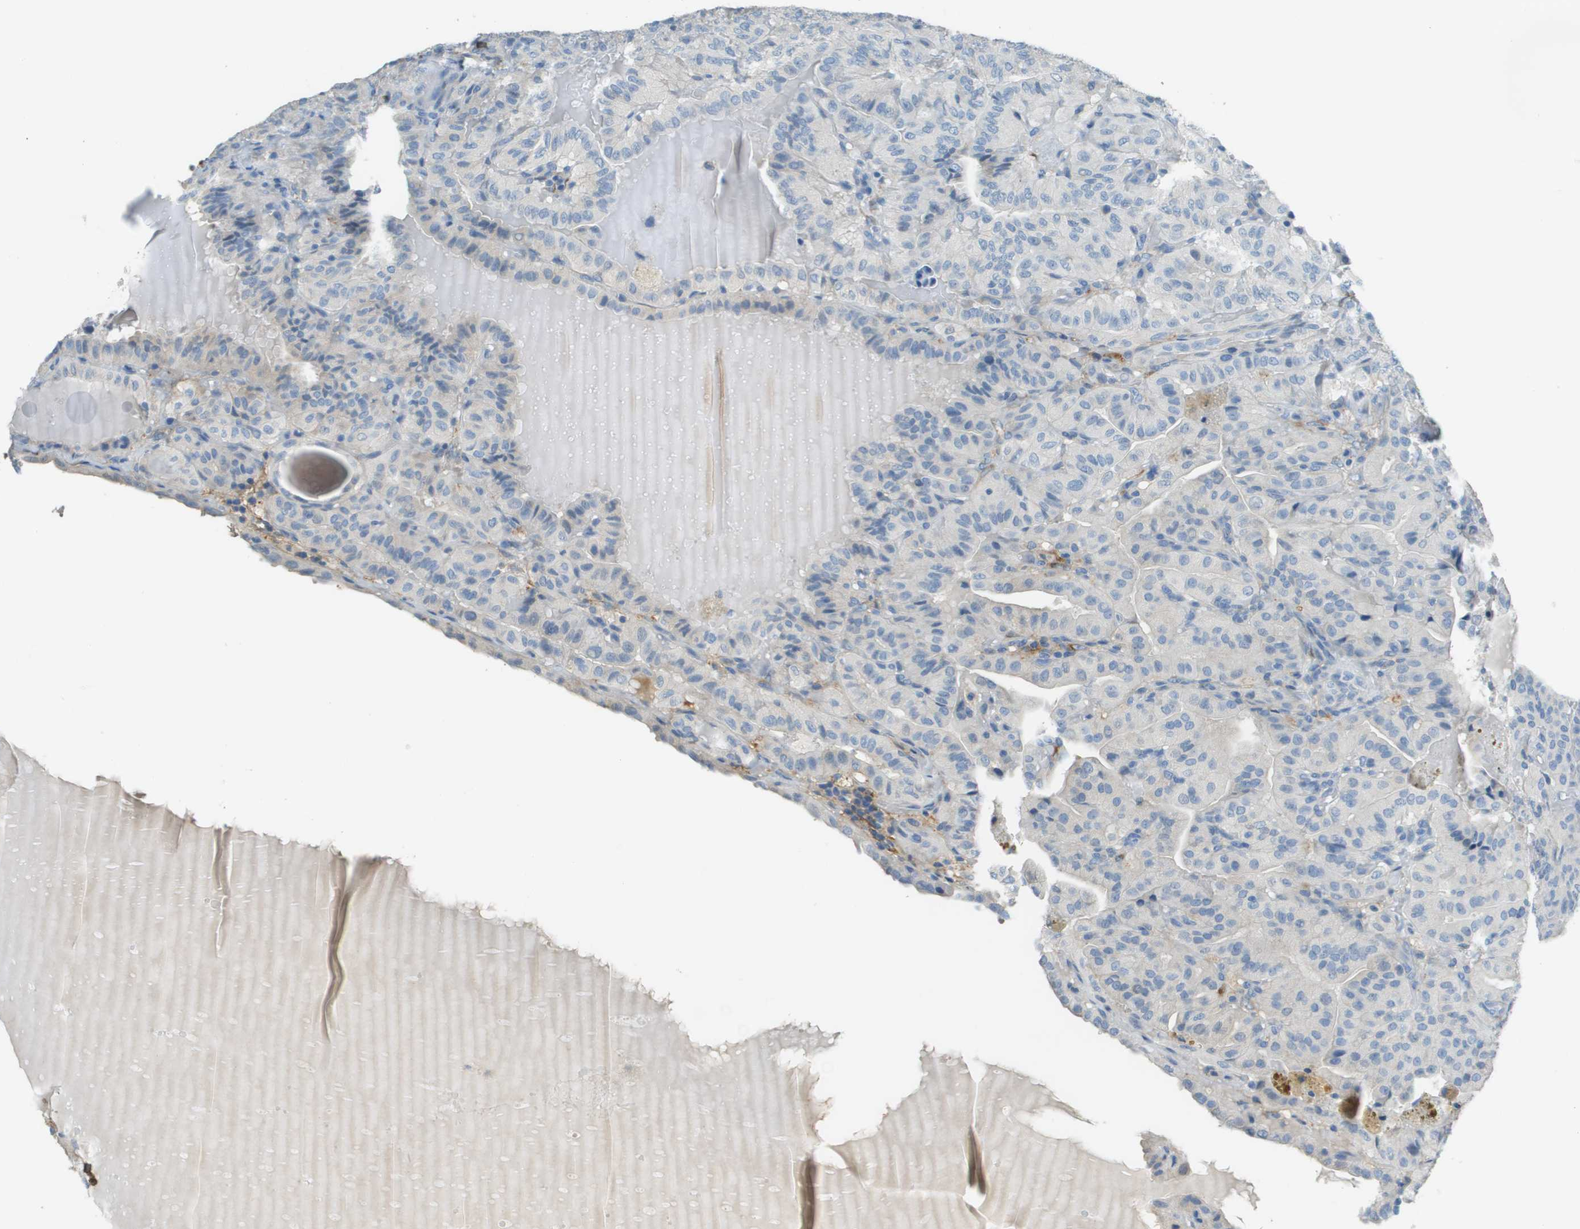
{"staining": {"intensity": "negative", "quantity": "none", "location": "none"}, "tissue": "thyroid cancer", "cell_type": "Tumor cells", "image_type": "cancer", "snomed": [{"axis": "morphology", "description": "Papillary adenocarcinoma, NOS"}, {"axis": "topography", "description": "Thyroid gland"}], "caption": "Micrograph shows no significant protein staining in tumor cells of papillary adenocarcinoma (thyroid). (Stains: DAB (3,3'-diaminobenzidine) immunohistochemistry with hematoxylin counter stain, Microscopy: brightfield microscopy at high magnification).", "gene": "DCN", "patient": {"sex": "male", "age": 77}}